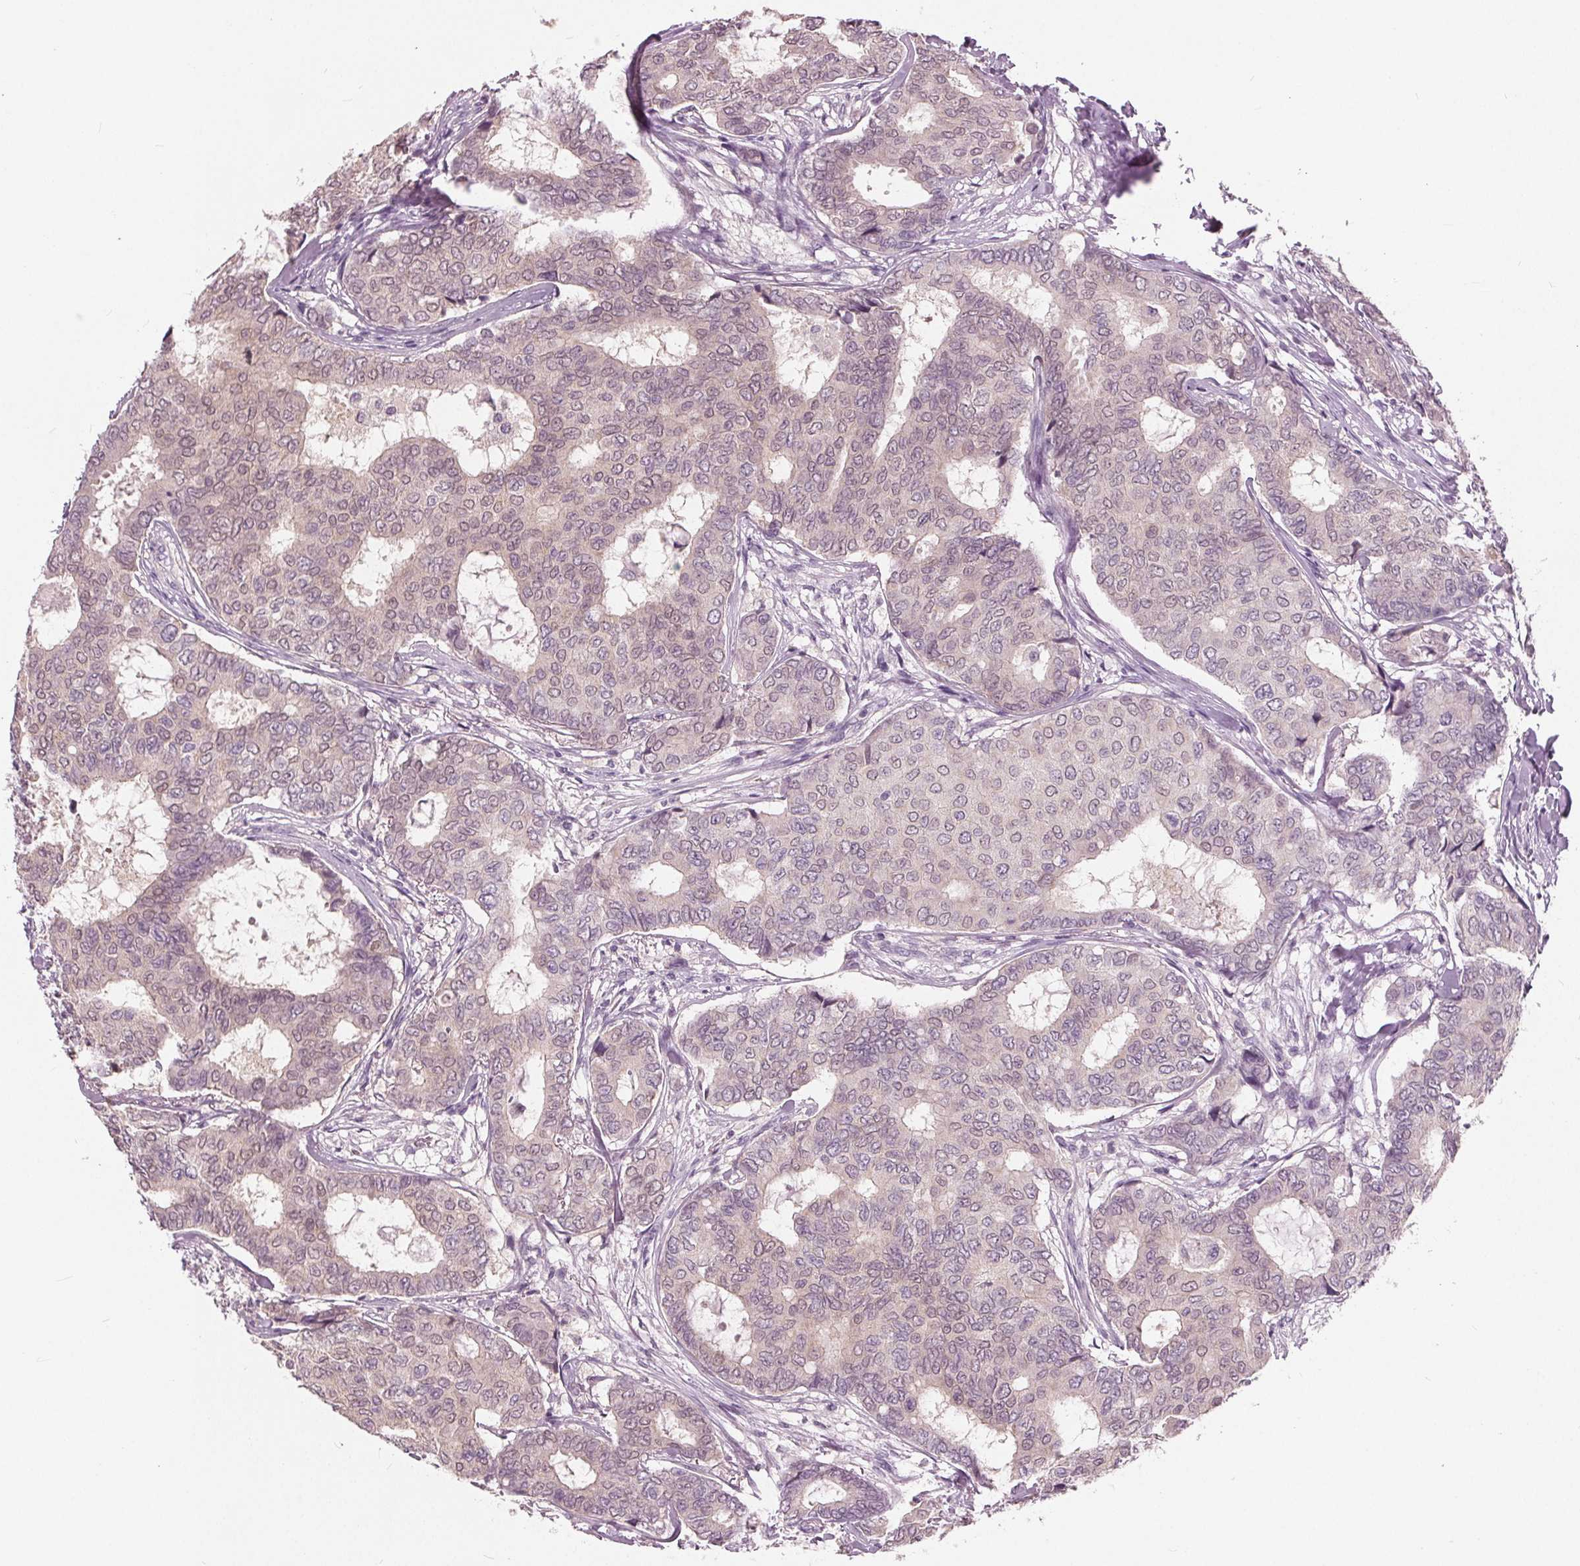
{"staining": {"intensity": "negative", "quantity": "none", "location": "none"}, "tissue": "breast cancer", "cell_type": "Tumor cells", "image_type": "cancer", "snomed": [{"axis": "morphology", "description": "Duct carcinoma"}, {"axis": "topography", "description": "Breast"}], "caption": "Immunohistochemistry (IHC) photomicrograph of neoplastic tissue: human breast cancer (invasive ductal carcinoma) stained with DAB reveals no significant protein positivity in tumor cells.", "gene": "TKFC", "patient": {"sex": "female", "age": 75}}